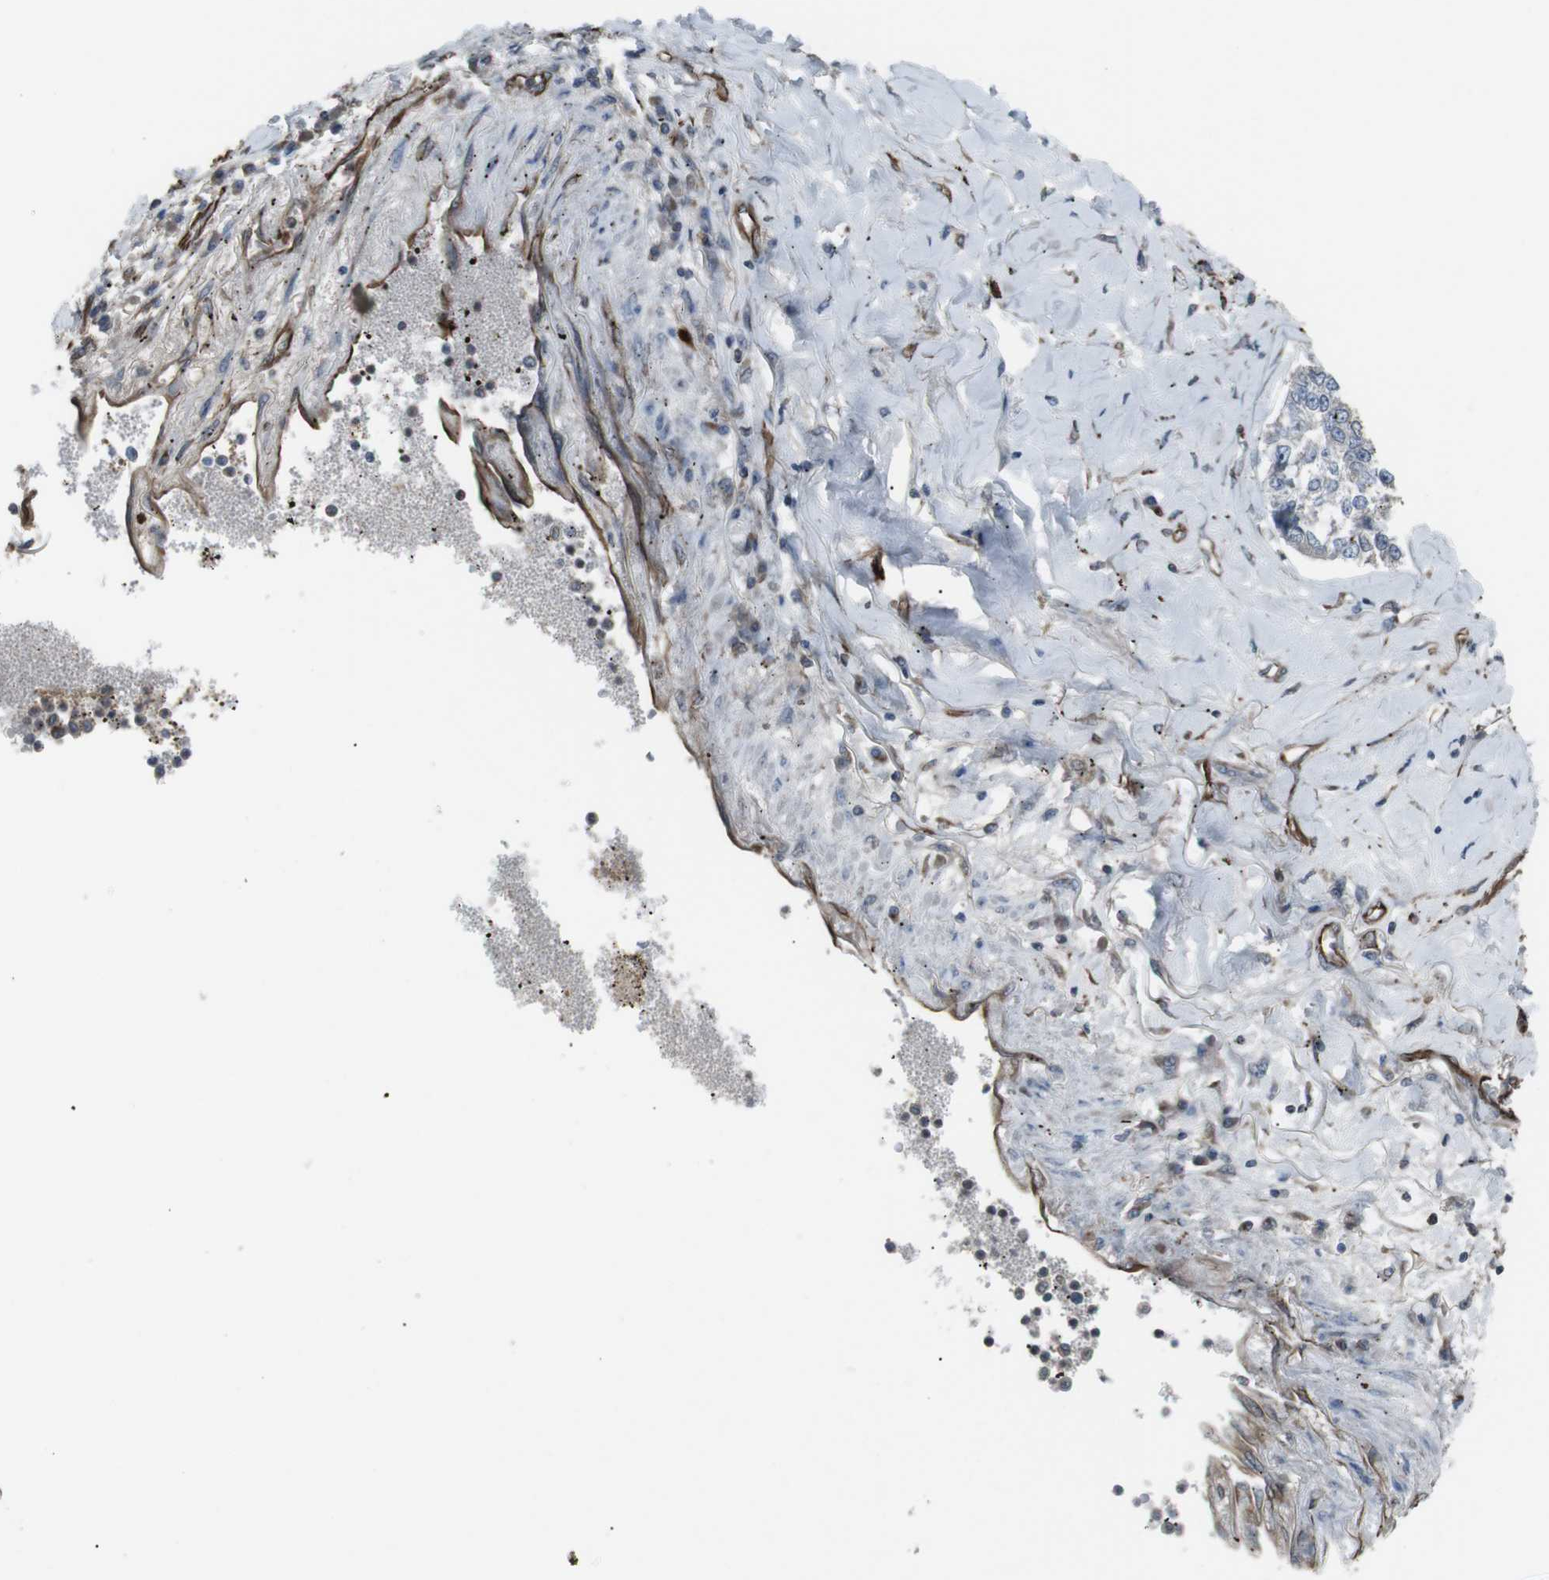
{"staining": {"intensity": "negative", "quantity": "none", "location": "none"}, "tissue": "lung cancer", "cell_type": "Tumor cells", "image_type": "cancer", "snomed": [{"axis": "morphology", "description": "Adenocarcinoma, NOS"}, {"axis": "topography", "description": "Lung"}], "caption": "This is an immunohistochemistry micrograph of human lung adenocarcinoma. There is no expression in tumor cells.", "gene": "TMEM141", "patient": {"sex": "male", "age": 49}}